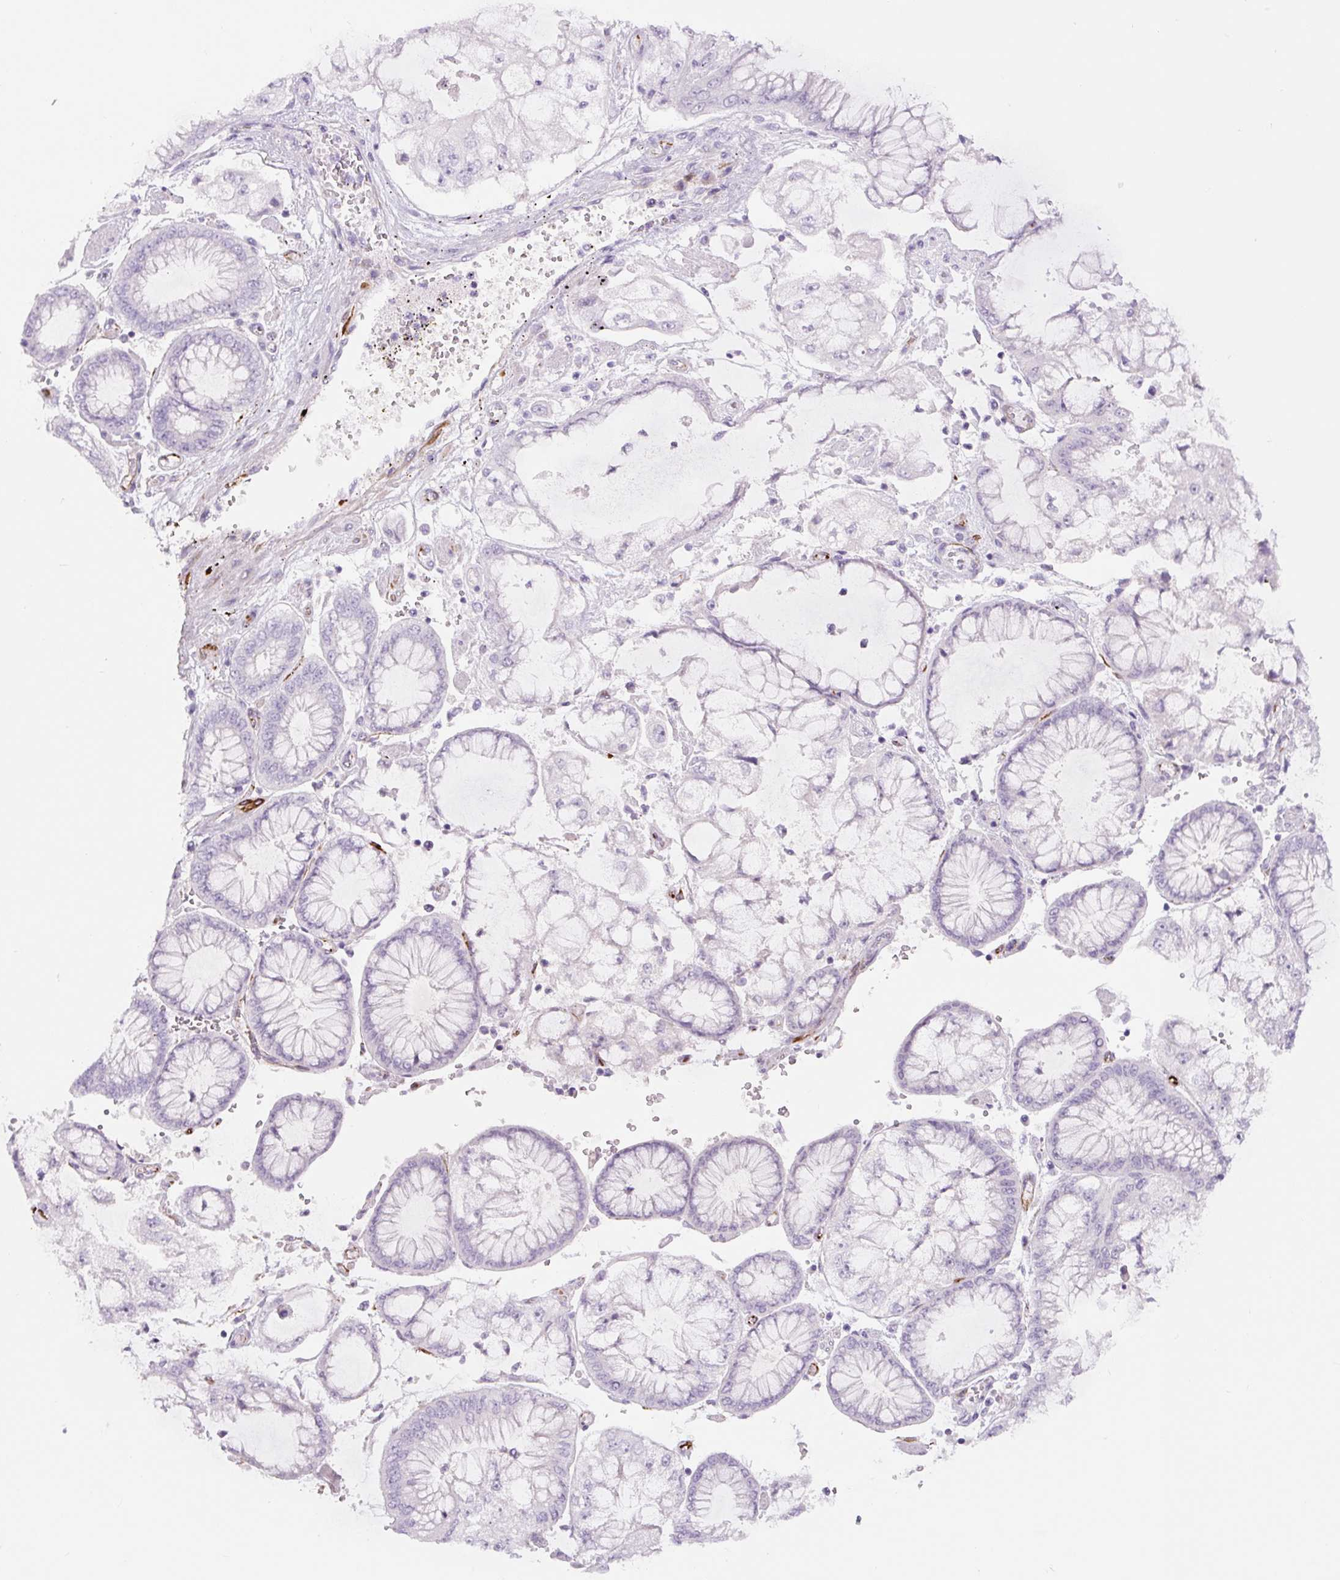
{"staining": {"intensity": "negative", "quantity": "none", "location": "none"}, "tissue": "stomach cancer", "cell_type": "Tumor cells", "image_type": "cancer", "snomed": [{"axis": "morphology", "description": "Adenocarcinoma, NOS"}, {"axis": "topography", "description": "Stomach"}], "caption": "High power microscopy image of an immunohistochemistry photomicrograph of stomach adenocarcinoma, revealing no significant staining in tumor cells.", "gene": "NES", "patient": {"sex": "male", "age": 76}}